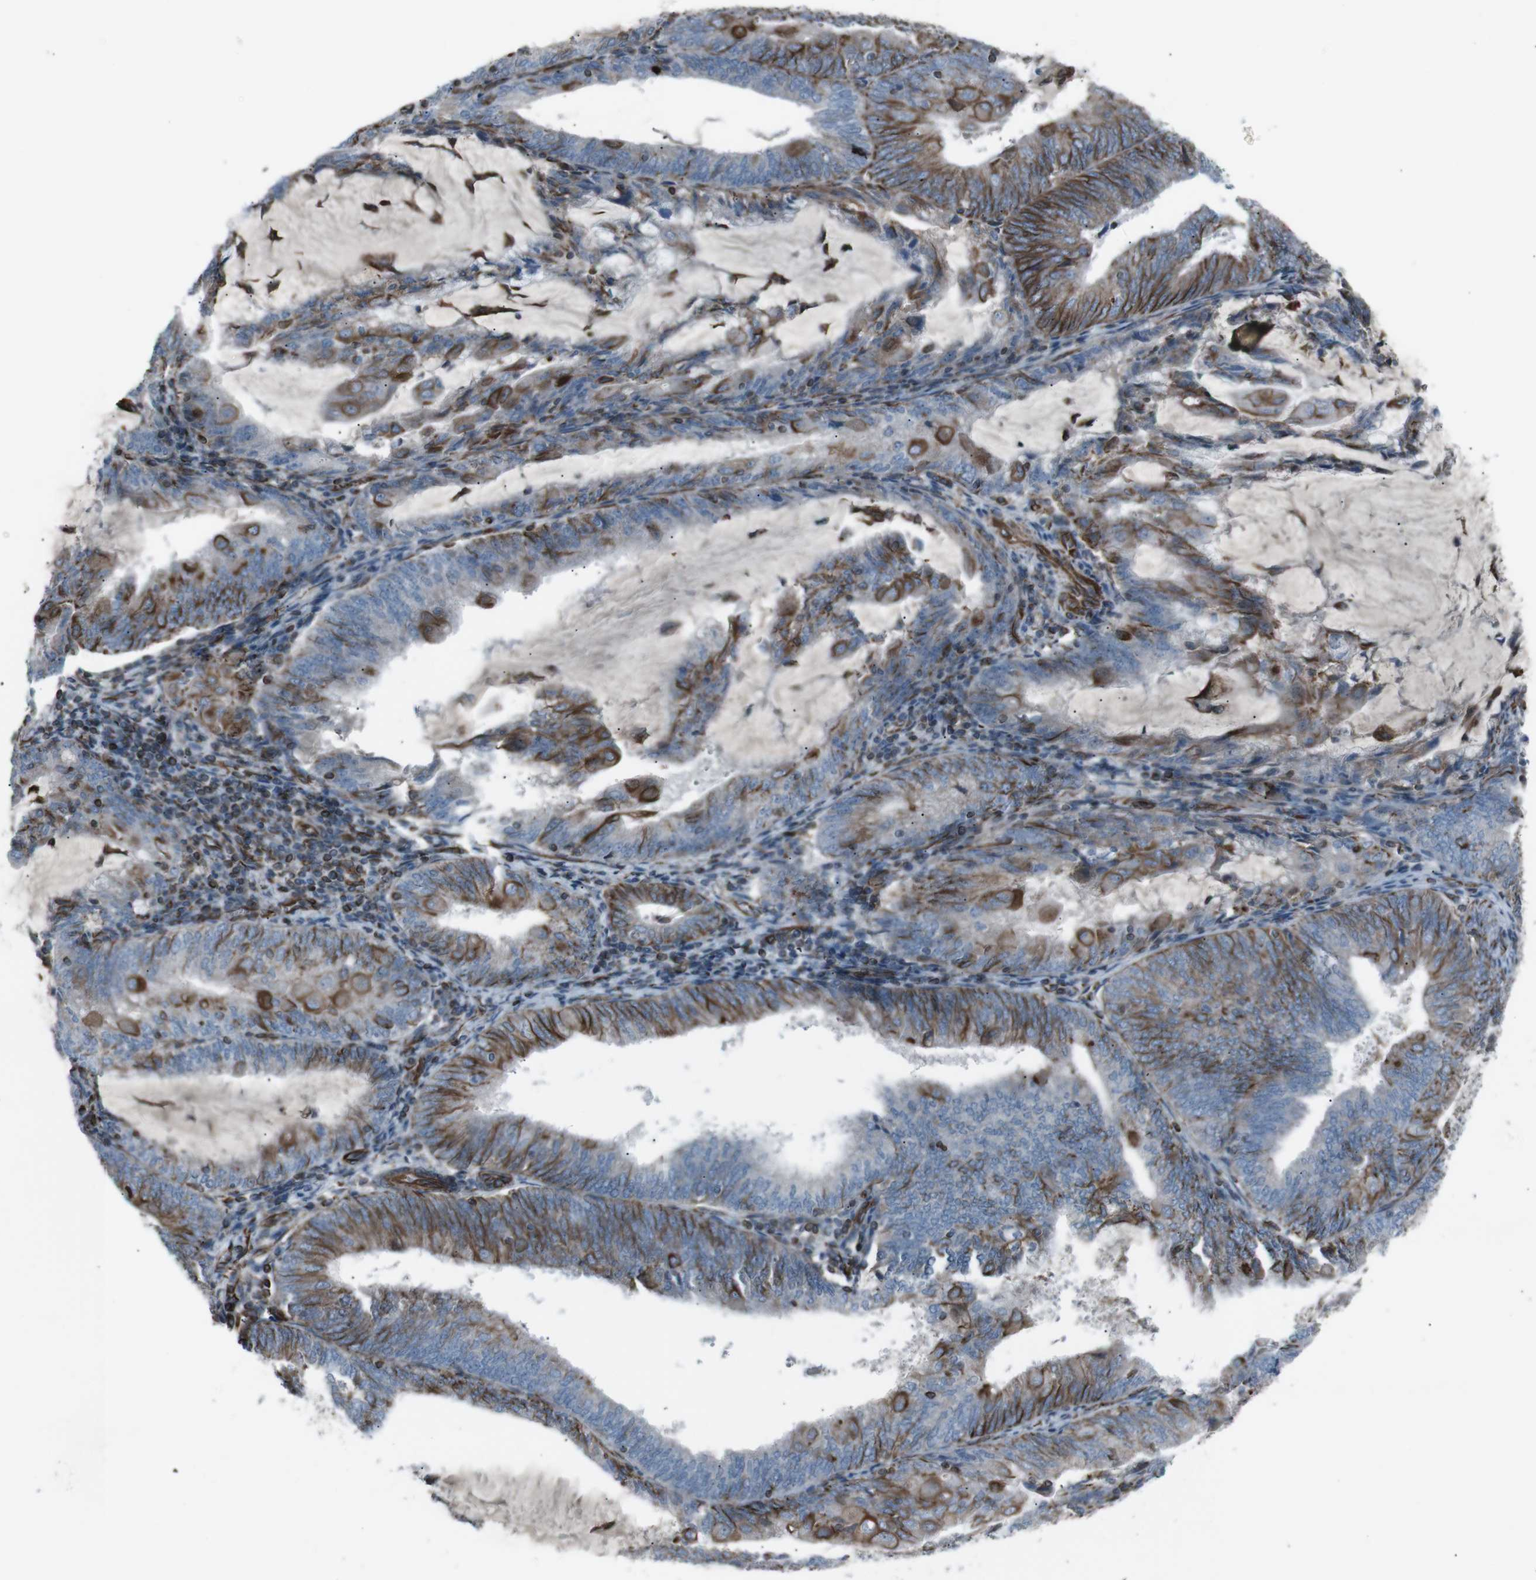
{"staining": {"intensity": "moderate", "quantity": "25%-75%", "location": "cytoplasmic/membranous"}, "tissue": "endometrial cancer", "cell_type": "Tumor cells", "image_type": "cancer", "snomed": [{"axis": "morphology", "description": "Adenocarcinoma, NOS"}, {"axis": "topography", "description": "Endometrium"}], "caption": "The immunohistochemical stain labels moderate cytoplasmic/membranous positivity in tumor cells of endometrial cancer (adenocarcinoma) tissue. The staining is performed using DAB brown chromogen to label protein expression. The nuclei are counter-stained blue using hematoxylin.", "gene": "TMEM141", "patient": {"sex": "female", "age": 81}}